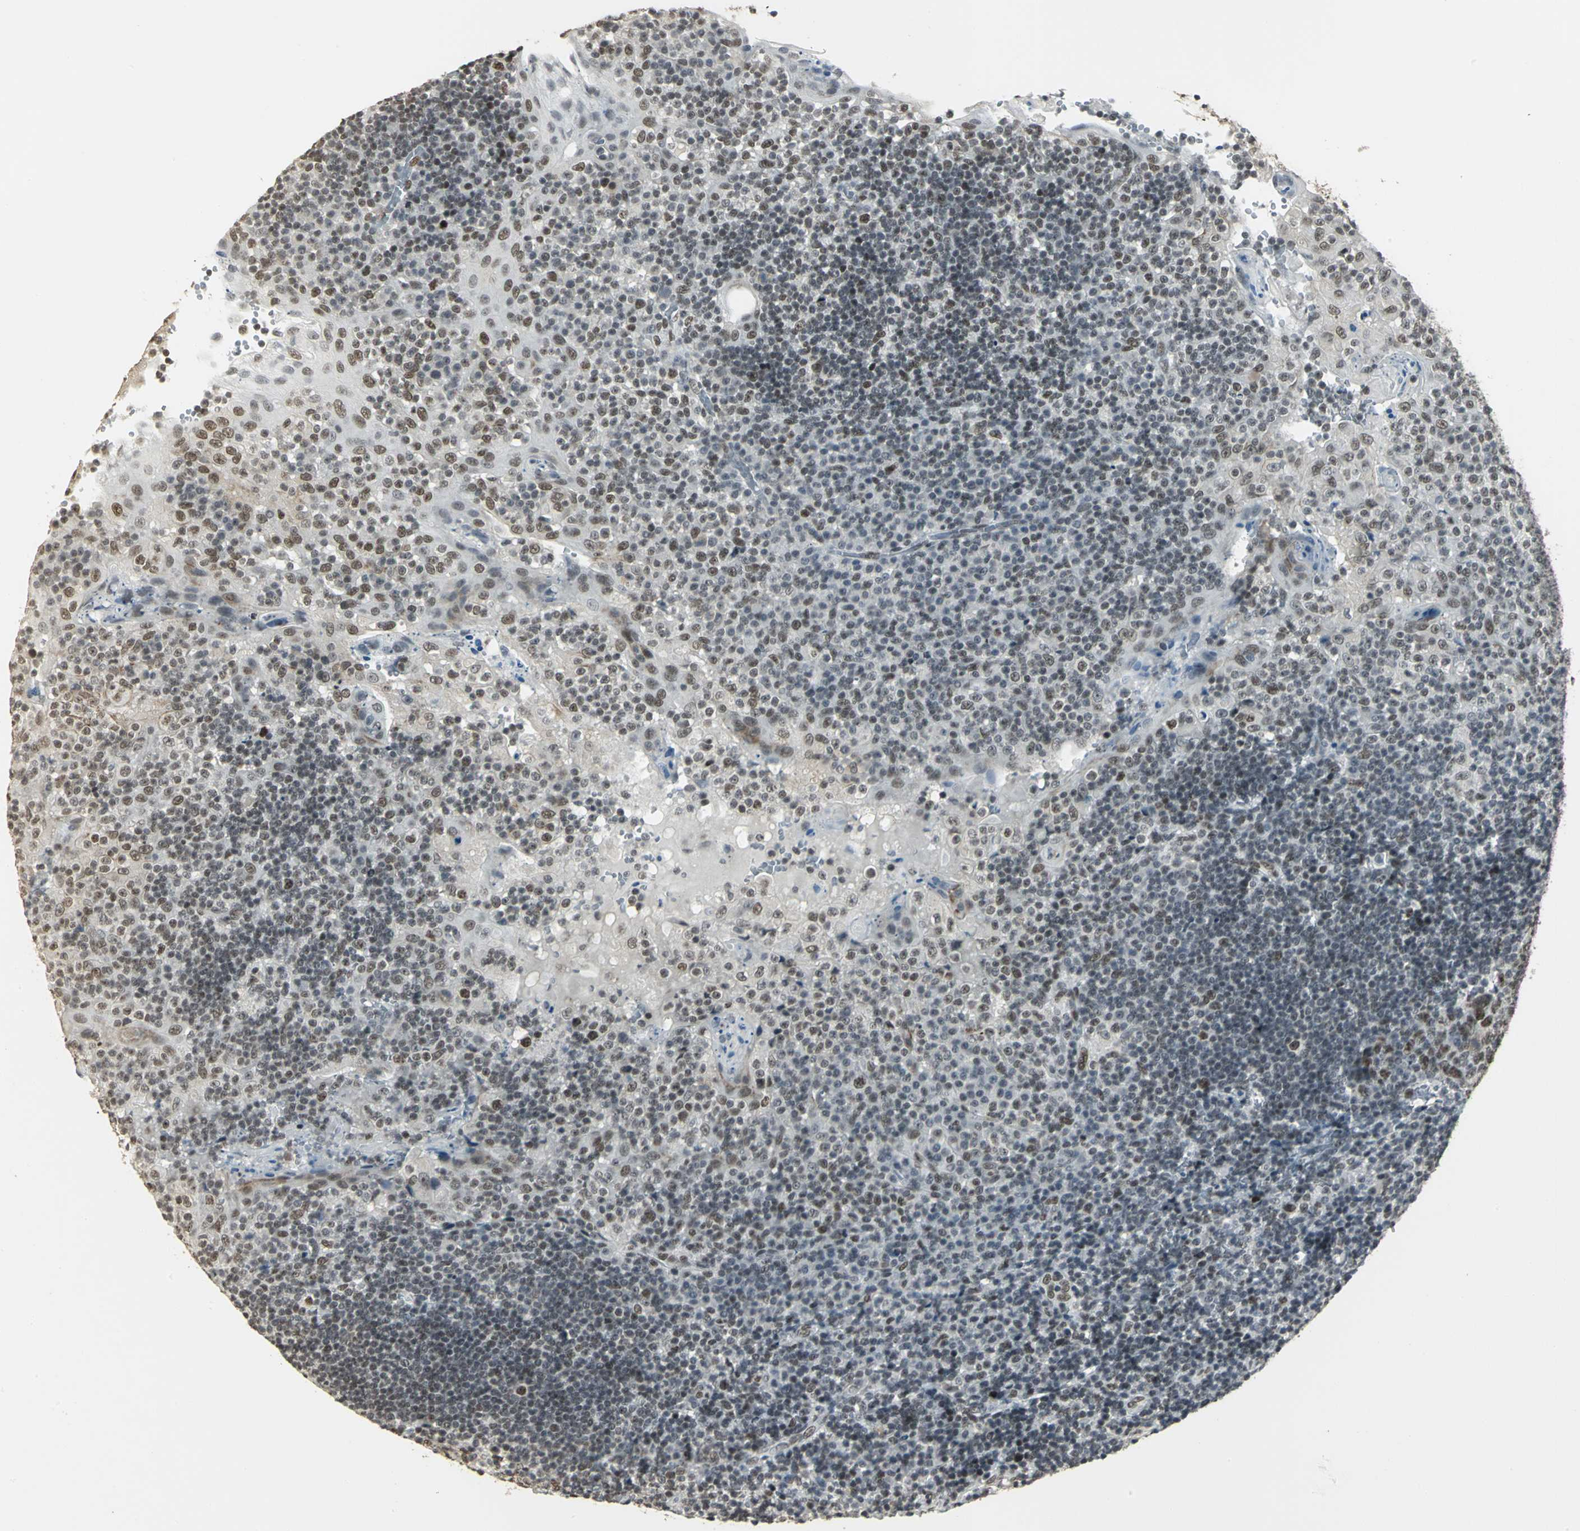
{"staining": {"intensity": "strong", "quantity": ">75%", "location": "nuclear"}, "tissue": "tonsil", "cell_type": "Germinal center cells", "image_type": "normal", "snomed": [{"axis": "morphology", "description": "Normal tissue, NOS"}, {"axis": "topography", "description": "Tonsil"}], "caption": "This micrograph displays normal tonsil stained with IHC to label a protein in brown. The nuclear of germinal center cells show strong positivity for the protein. Nuclei are counter-stained blue.", "gene": "CBX3", "patient": {"sex": "female", "age": 40}}